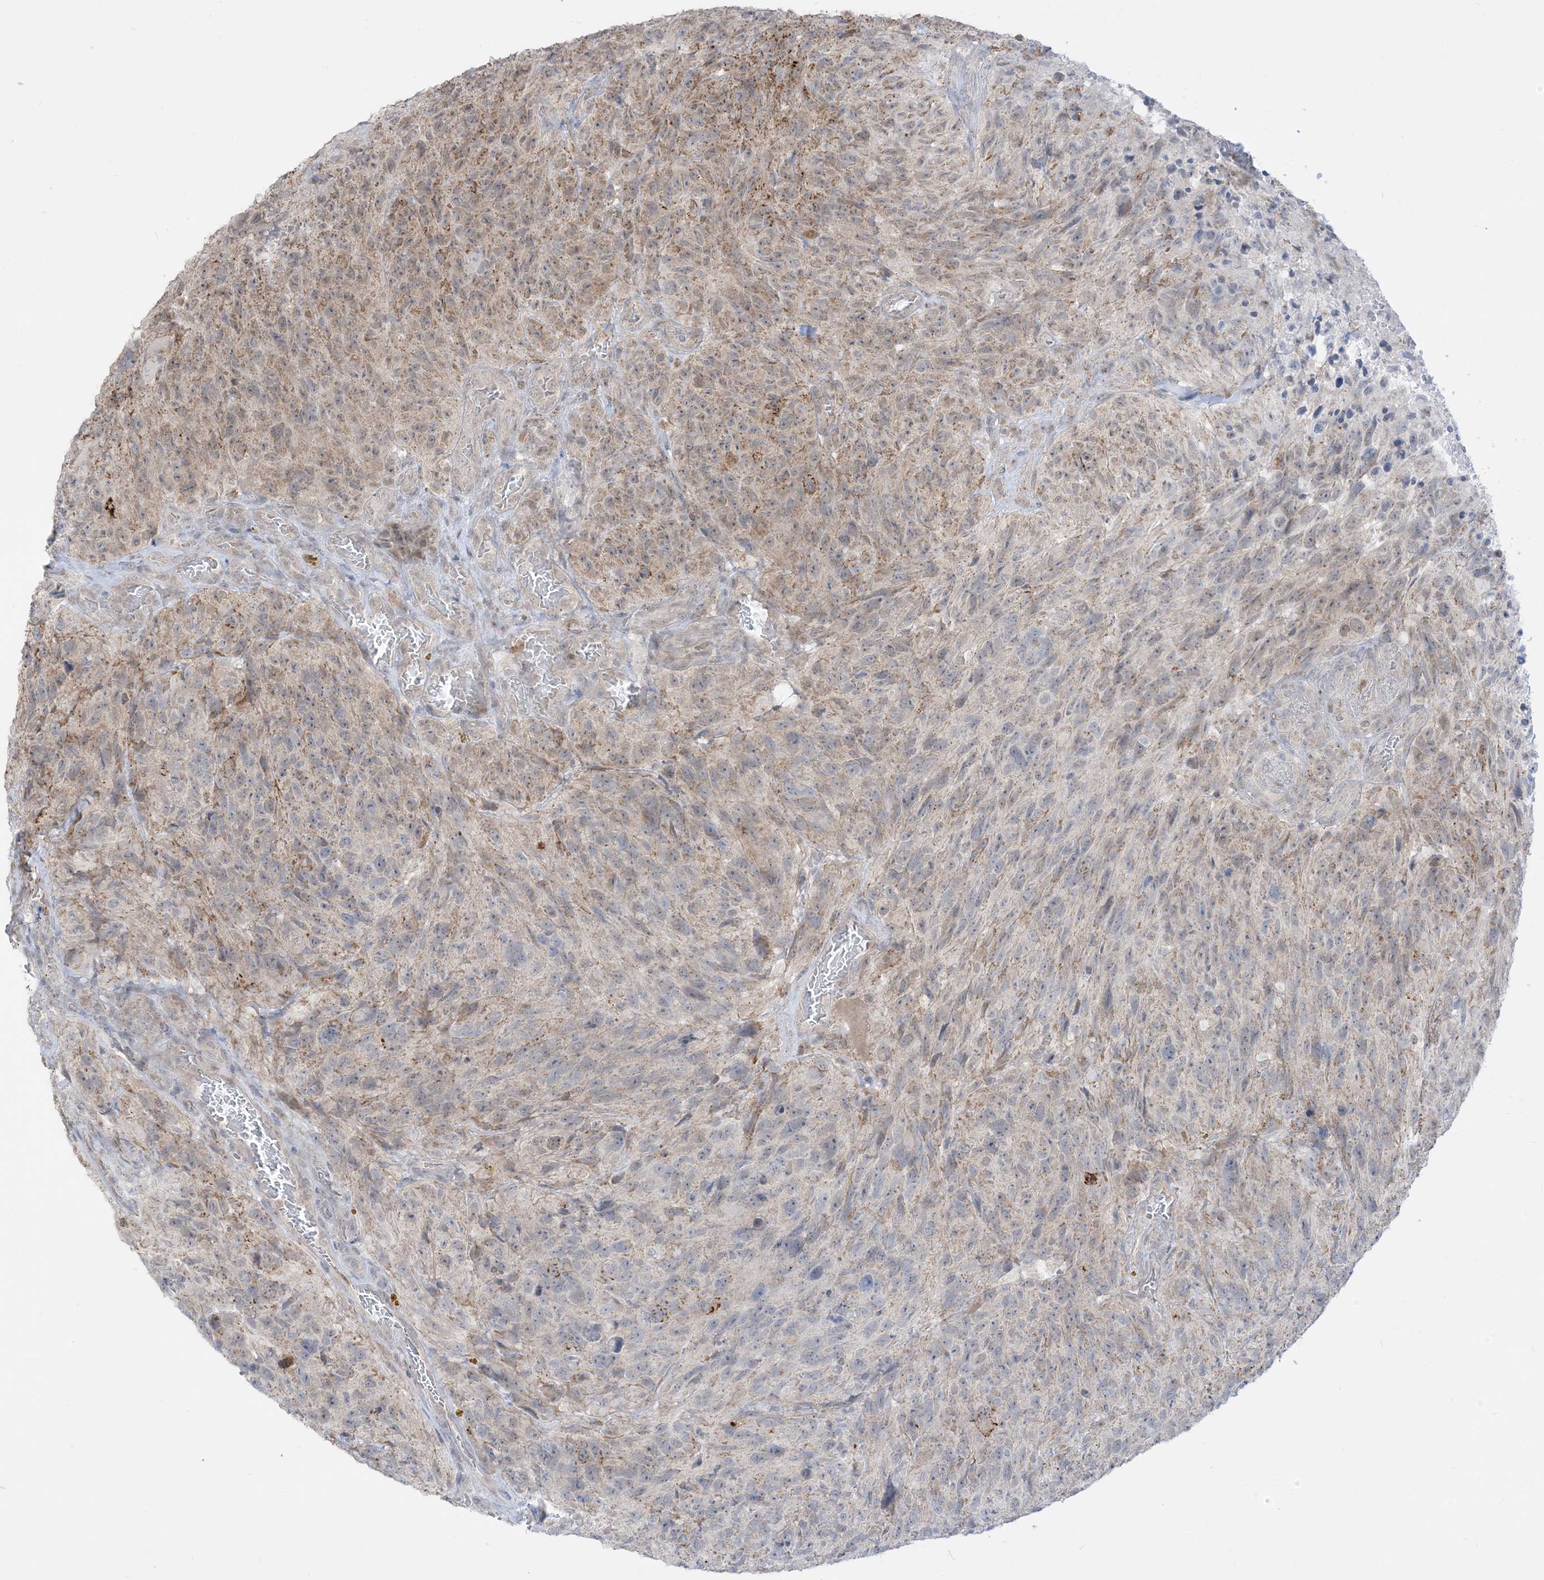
{"staining": {"intensity": "weak", "quantity": "<25%", "location": "cytoplasmic/membranous"}, "tissue": "glioma", "cell_type": "Tumor cells", "image_type": "cancer", "snomed": [{"axis": "morphology", "description": "Glioma, malignant, High grade"}, {"axis": "topography", "description": "Brain"}], "caption": "The IHC micrograph has no significant staining in tumor cells of malignant glioma (high-grade) tissue.", "gene": "KANSL3", "patient": {"sex": "male", "age": 69}}